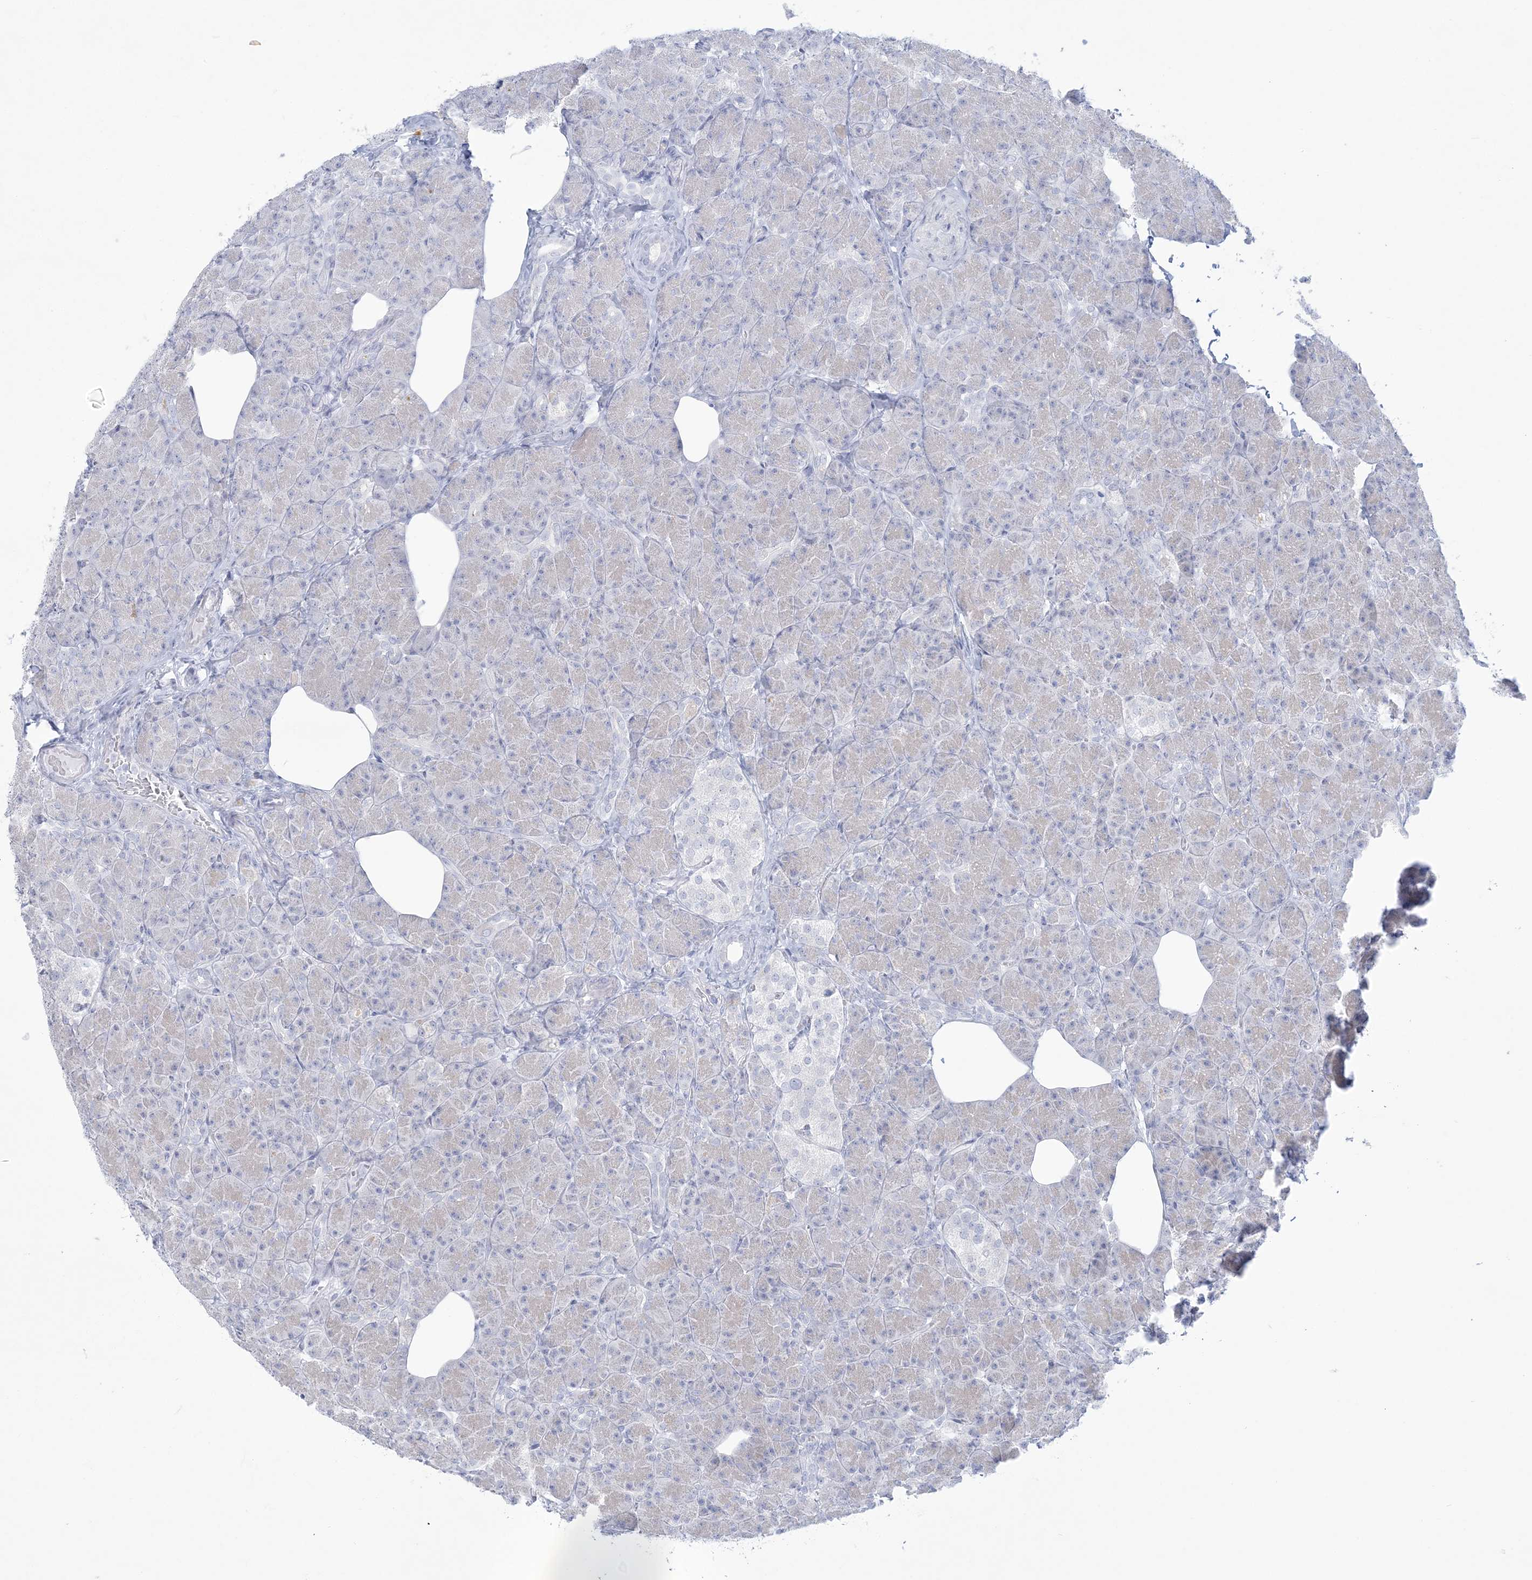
{"staining": {"intensity": "negative", "quantity": "none", "location": "none"}, "tissue": "pancreas", "cell_type": "Exocrine glandular cells", "image_type": "normal", "snomed": [{"axis": "morphology", "description": "Normal tissue, NOS"}, {"axis": "topography", "description": "Pancreas"}], "caption": "This is a photomicrograph of IHC staining of benign pancreas, which shows no expression in exocrine glandular cells. (DAB immunohistochemistry (IHC) visualized using brightfield microscopy, high magnification).", "gene": "ENSG00000288637", "patient": {"sex": "female", "age": 43}}